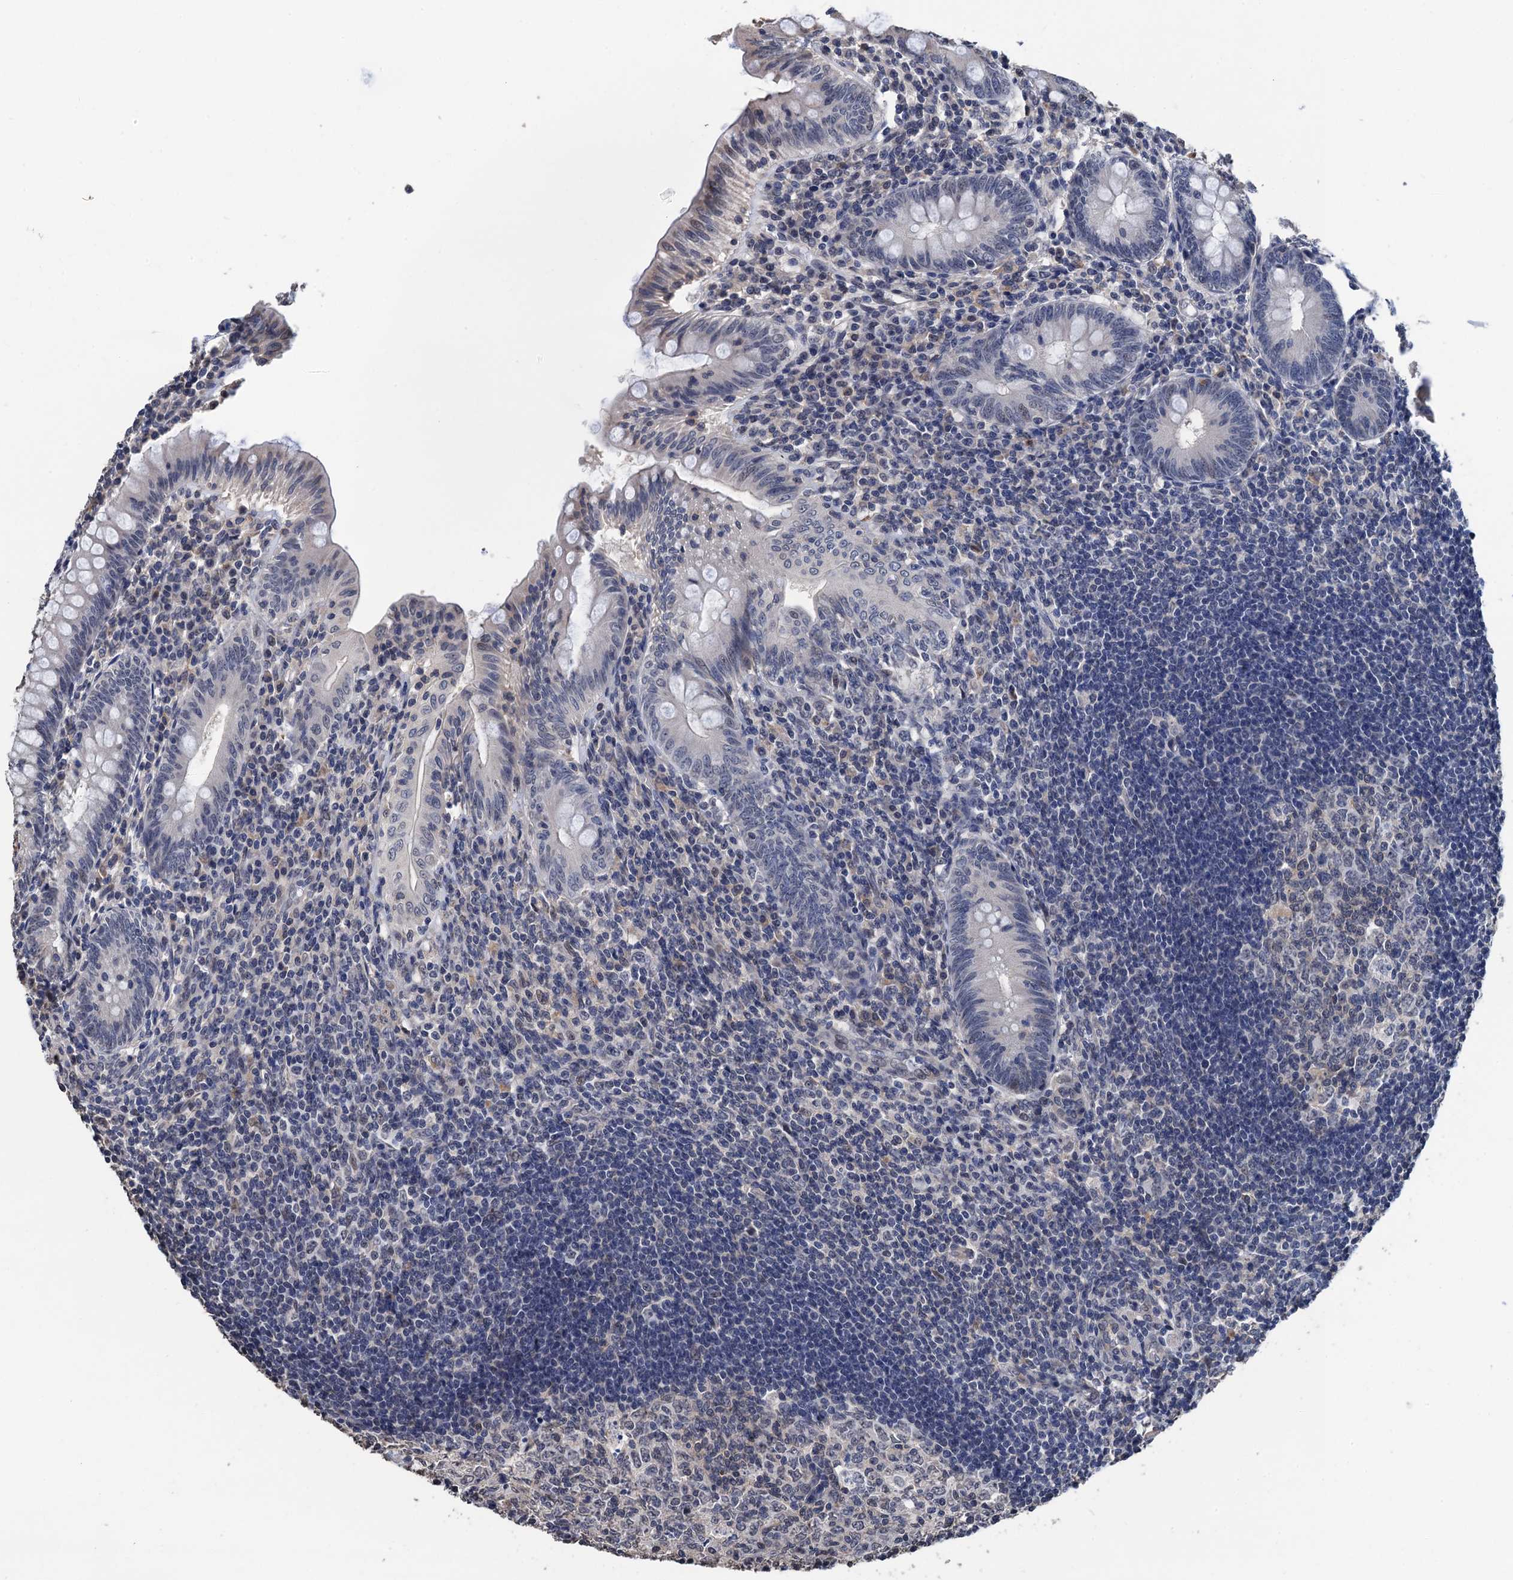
{"staining": {"intensity": "weak", "quantity": "<25%", "location": "cytoplasmic/membranous"}, "tissue": "appendix", "cell_type": "Glandular cells", "image_type": "normal", "snomed": [{"axis": "morphology", "description": "Normal tissue, NOS"}, {"axis": "topography", "description": "Appendix"}], "caption": "High power microscopy micrograph of an immunohistochemistry histopathology image of normal appendix, revealing no significant staining in glandular cells.", "gene": "ART5", "patient": {"sex": "male", "age": 14}}